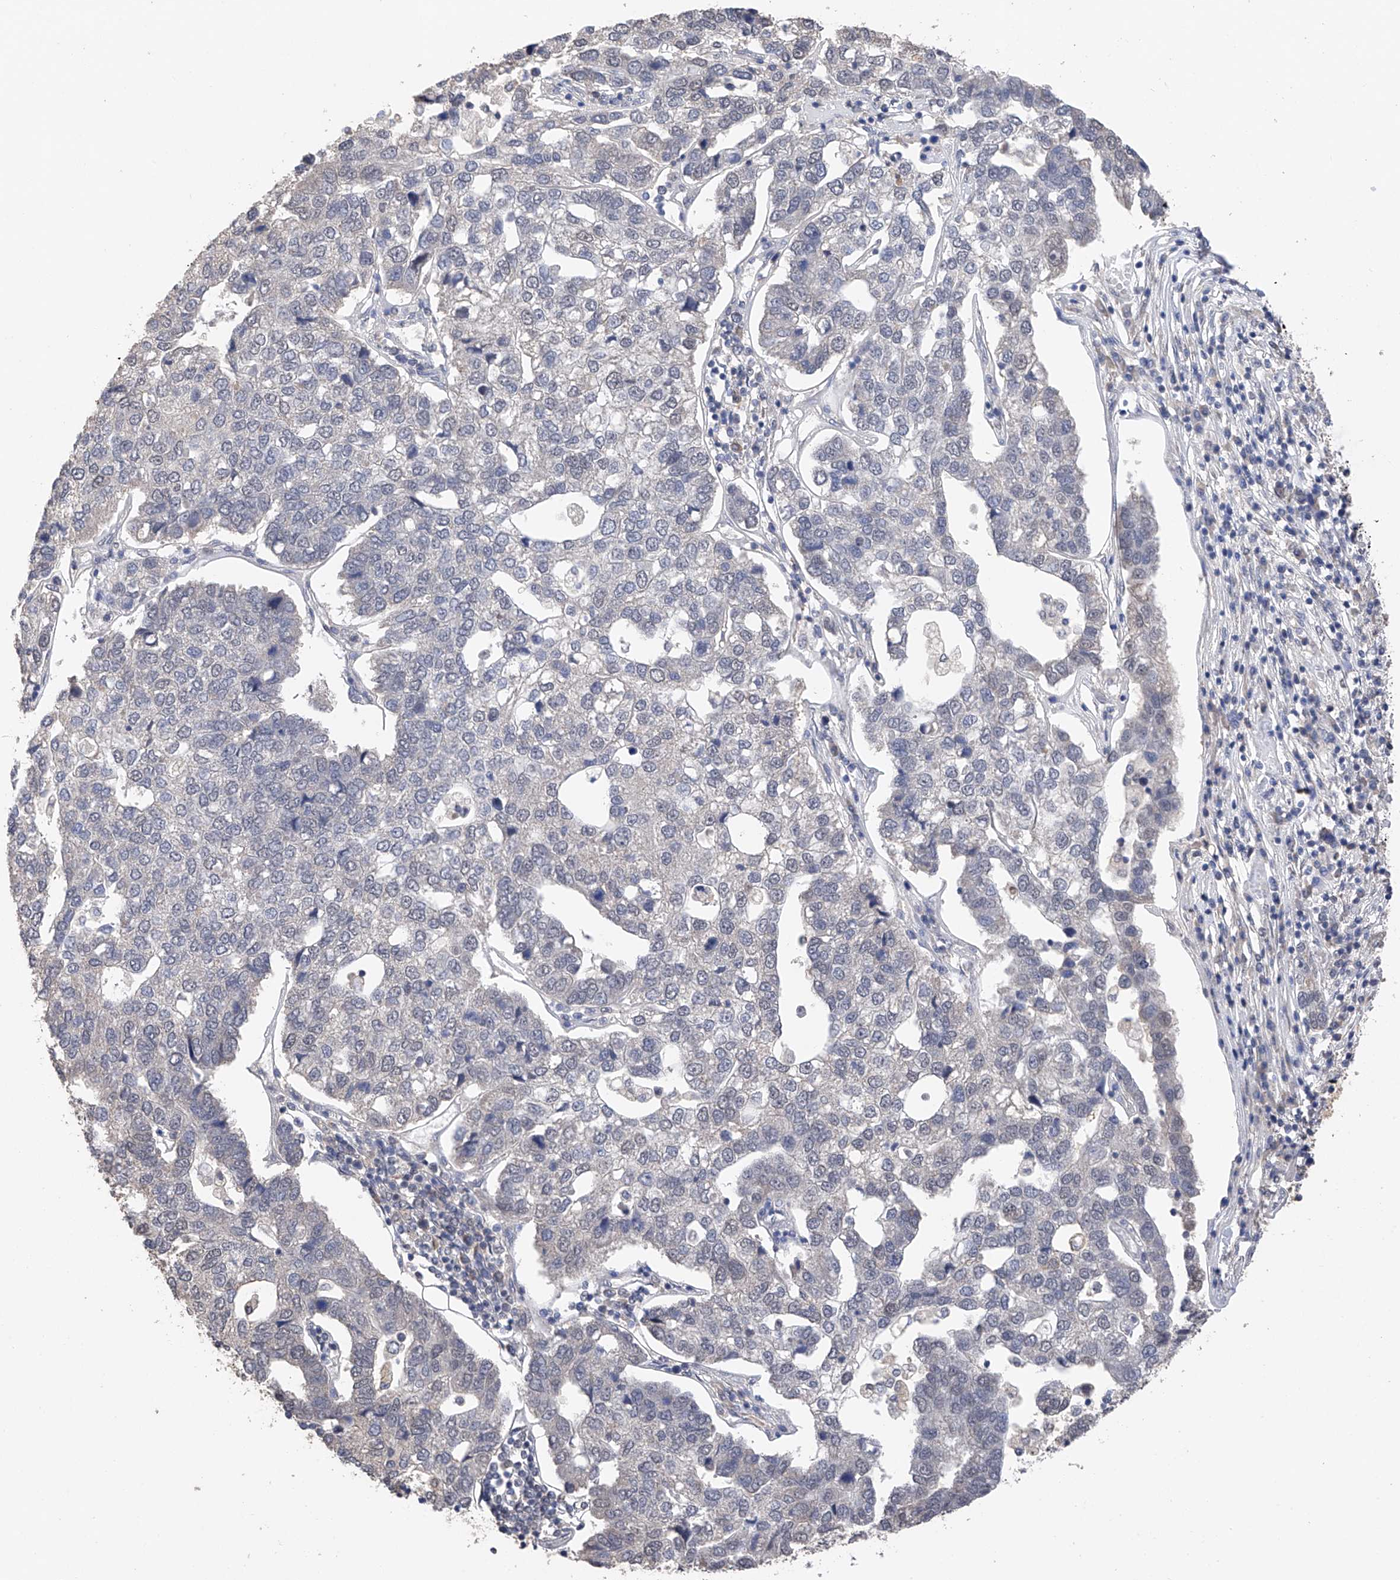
{"staining": {"intensity": "negative", "quantity": "none", "location": "none"}, "tissue": "pancreatic cancer", "cell_type": "Tumor cells", "image_type": "cancer", "snomed": [{"axis": "morphology", "description": "Adenocarcinoma, NOS"}, {"axis": "topography", "description": "Pancreas"}], "caption": "Immunohistochemistry of pancreatic cancer (adenocarcinoma) shows no positivity in tumor cells.", "gene": "DMAP1", "patient": {"sex": "female", "age": 61}}